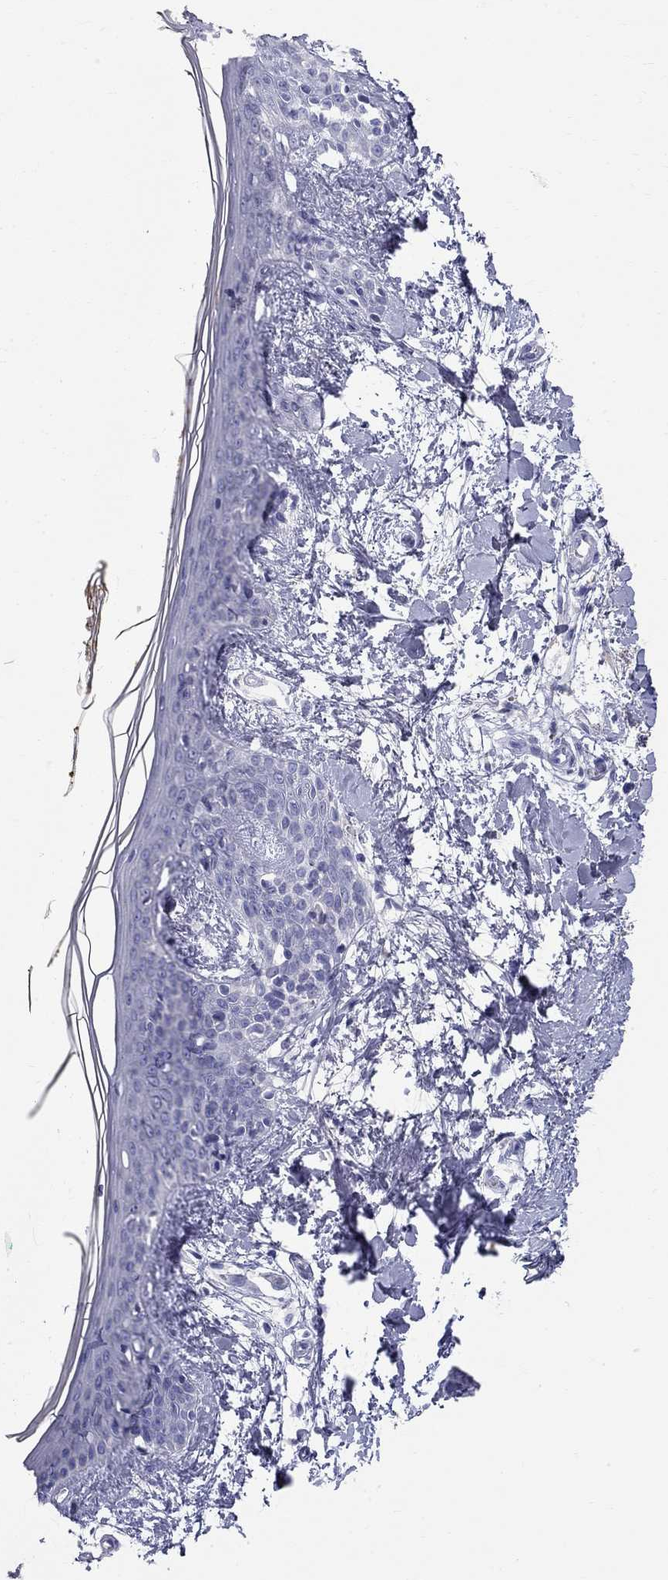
{"staining": {"intensity": "negative", "quantity": "none", "location": "none"}, "tissue": "skin", "cell_type": "Fibroblasts", "image_type": "normal", "snomed": [{"axis": "morphology", "description": "Normal tissue, NOS"}, {"axis": "topography", "description": "Skin"}], "caption": "There is no significant positivity in fibroblasts of skin. (DAB immunohistochemistry (IHC) with hematoxylin counter stain).", "gene": "PHOX2B", "patient": {"sex": "female", "age": 34}}